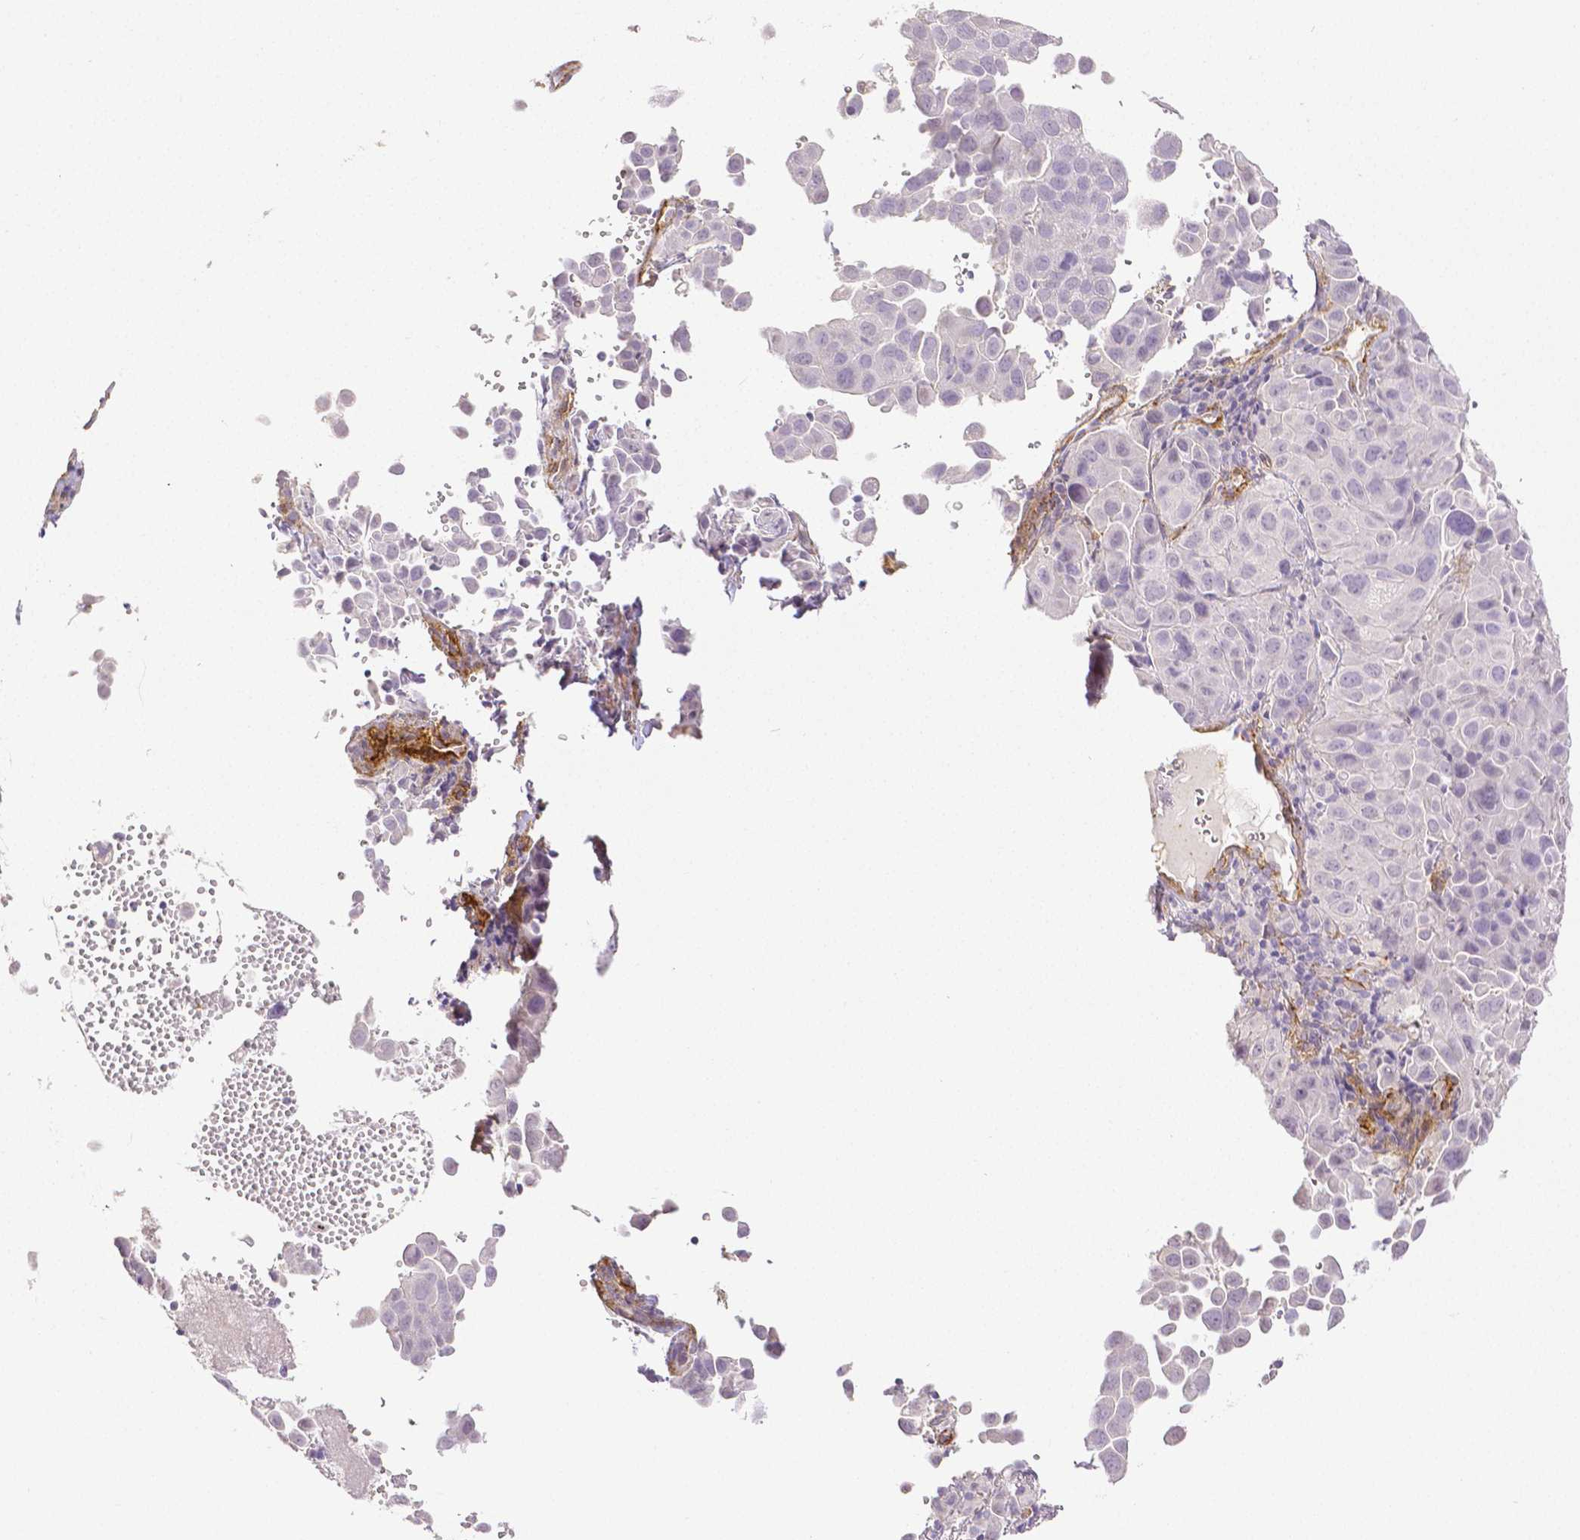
{"staining": {"intensity": "negative", "quantity": "none", "location": "none"}, "tissue": "cervical cancer", "cell_type": "Tumor cells", "image_type": "cancer", "snomed": [{"axis": "morphology", "description": "Squamous cell carcinoma, NOS"}, {"axis": "topography", "description": "Cervix"}], "caption": "A high-resolution micrograph shows IHC staining of cervical cancer, which exhibits no significant staining in tumor cells.", "gene": "THY1", "patient": {"sex": "female", "age": 55}}